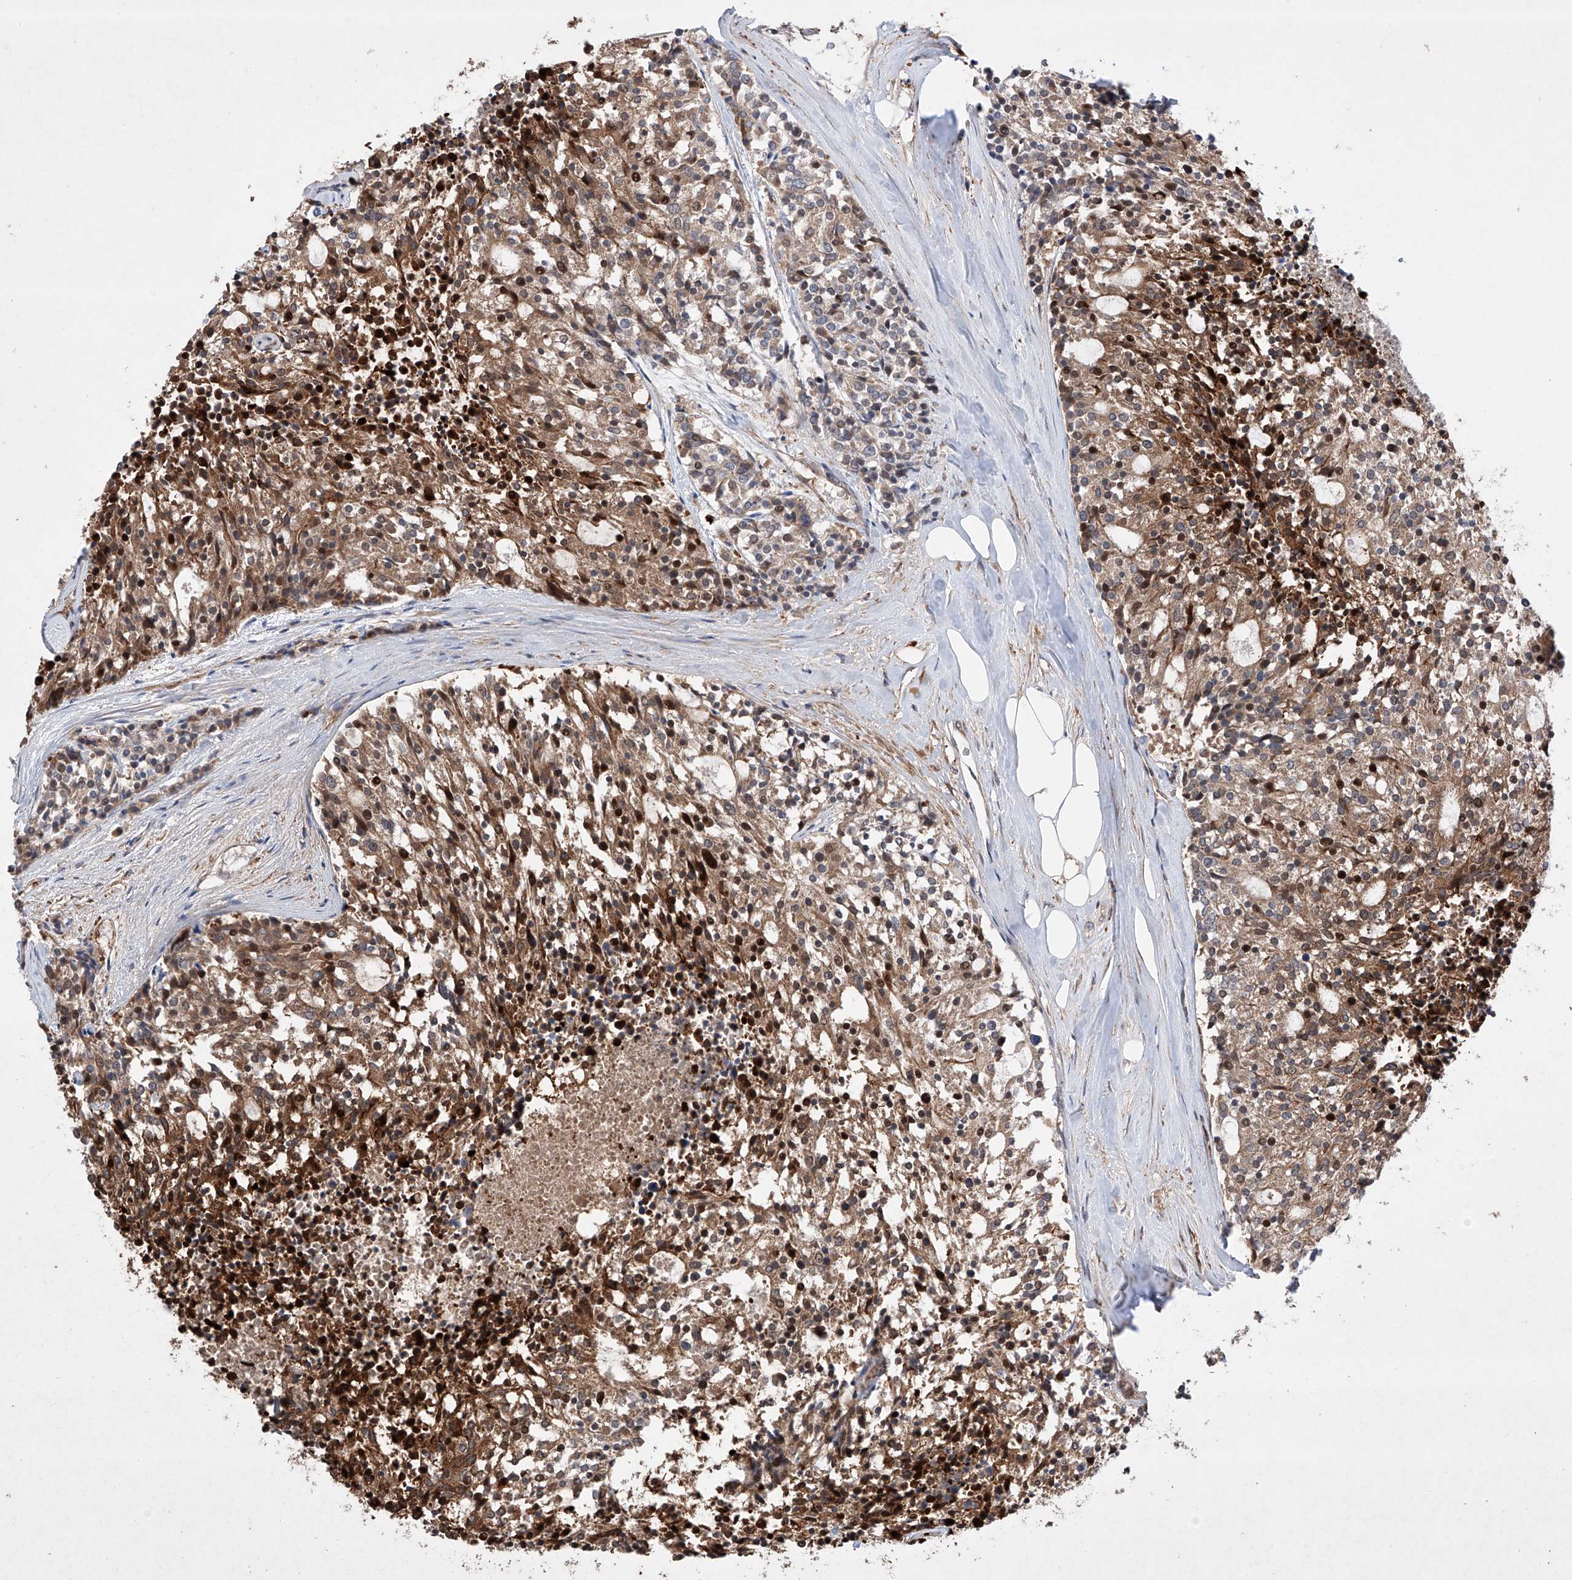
{"staining": {"intensity": "moderate", "quantity": ">75%", "location": "cytoplasmic/membranous"}, "tissue": "carcinoid", "cell_type": "Tumor cells", "image_type": "cancer", "snomed": [{"axis": "morphology", "description": "Carcinoid, malignant, NOS"}, {"axis": "topography", "description": "Pancreas"}], "caption": "Tumor cells demonstrate medium levels of moderate cytoplasmic/membranous positivity in approximately >75% of cells in human carcinoid.", "gene": "TIMM23", "patient": {"sex": "female", "age": 54}}